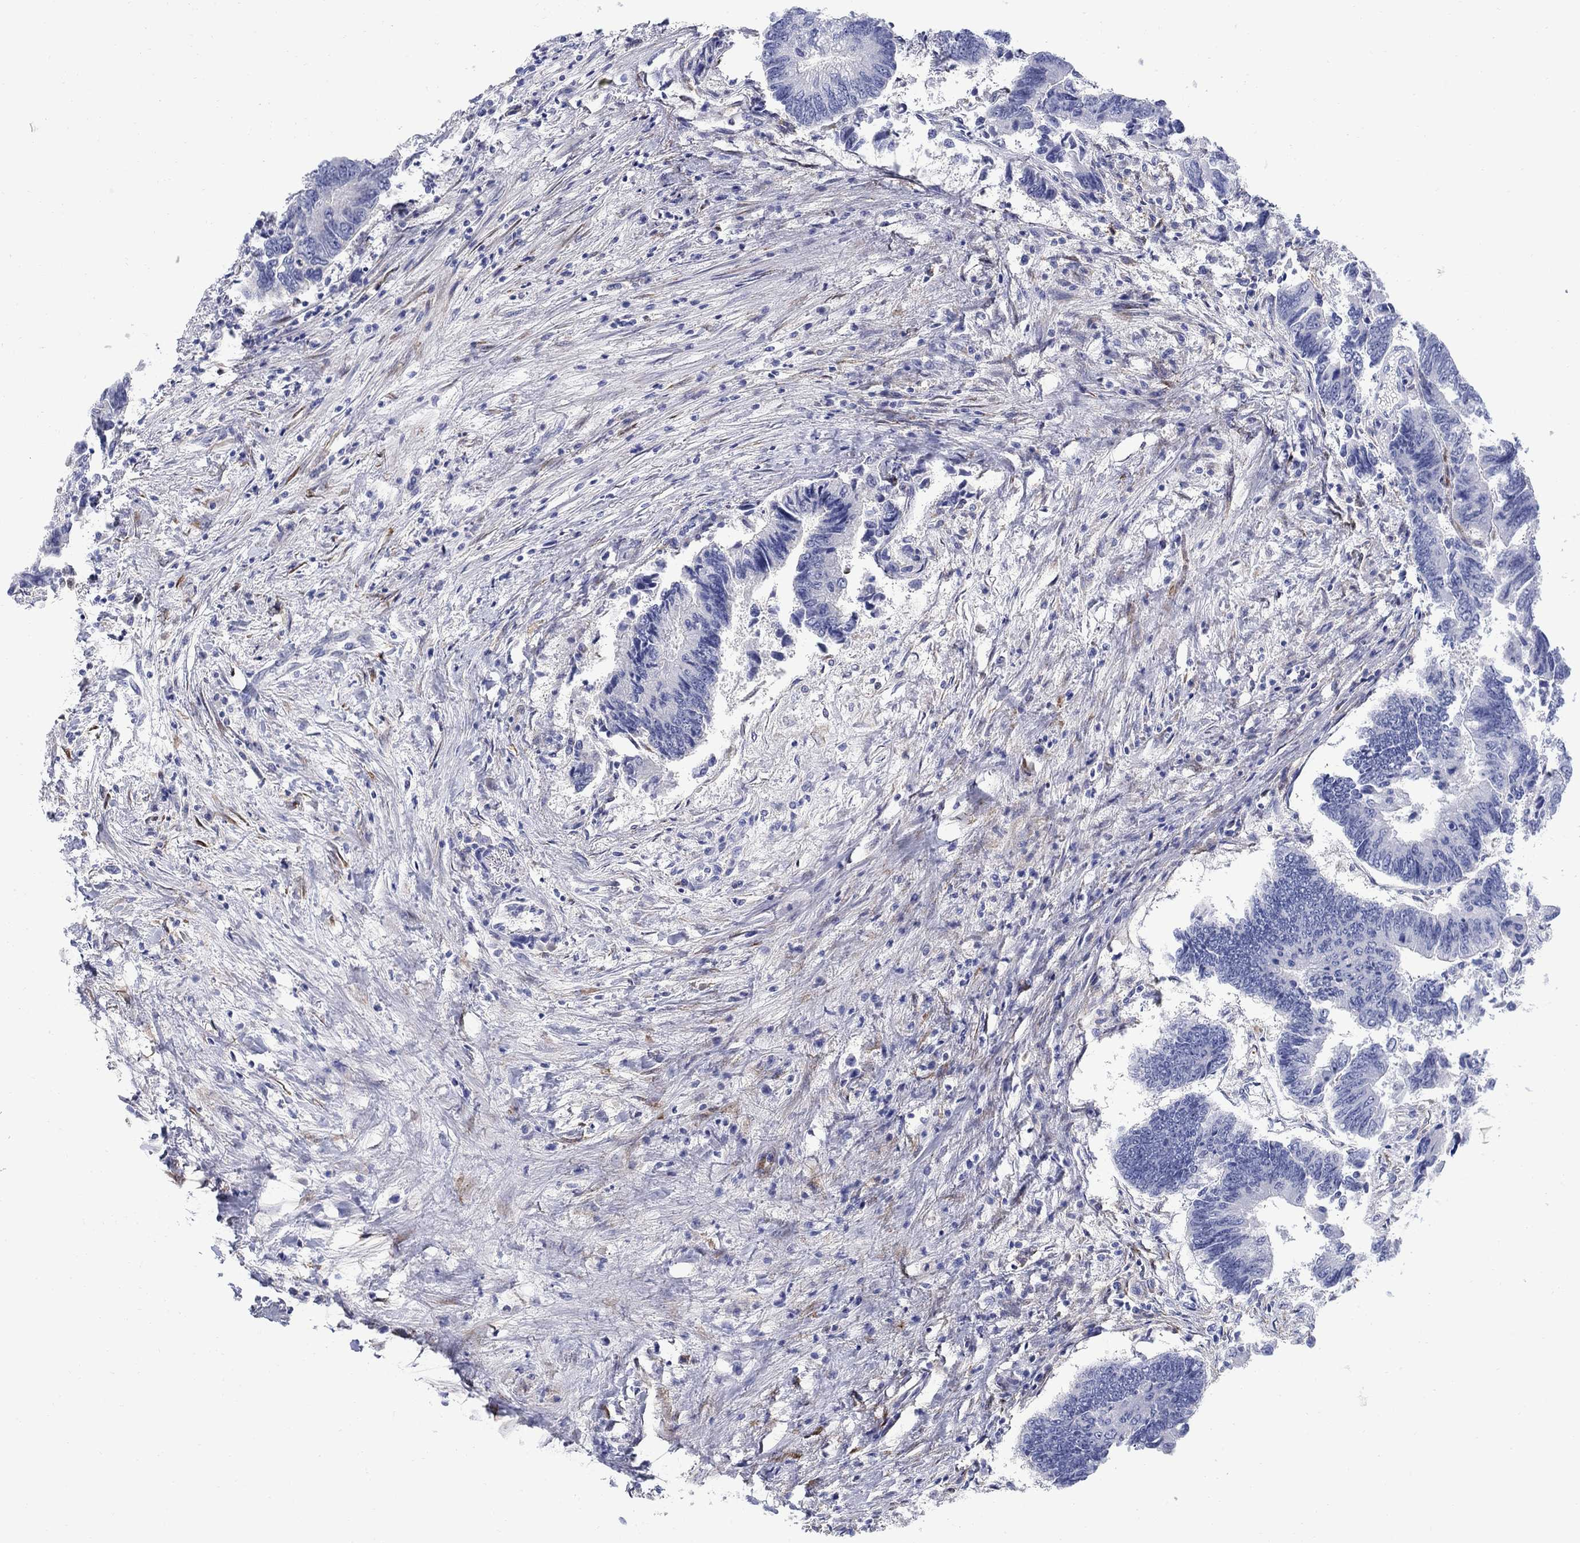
{"staining": {"intensity": "negative", "quantity": "none", "location": "none"}, "tissue": "colorectal cancer", "cell_type": "Tumor cells", "image_type": "cancer", "snomed": [{"axis": "morphology", "description": "Adenocarcinoma, NOS"}, {"axis": "topography", "description": "Colon"}], "caption": "This is an immunohistochemistry (IHC) photomicrograph of human colorectal cancer (adenocarcinoma). There is no positivity in tumor cells.", "gene": "REEP2", "patient": {"sex": "female", "age": 65}}